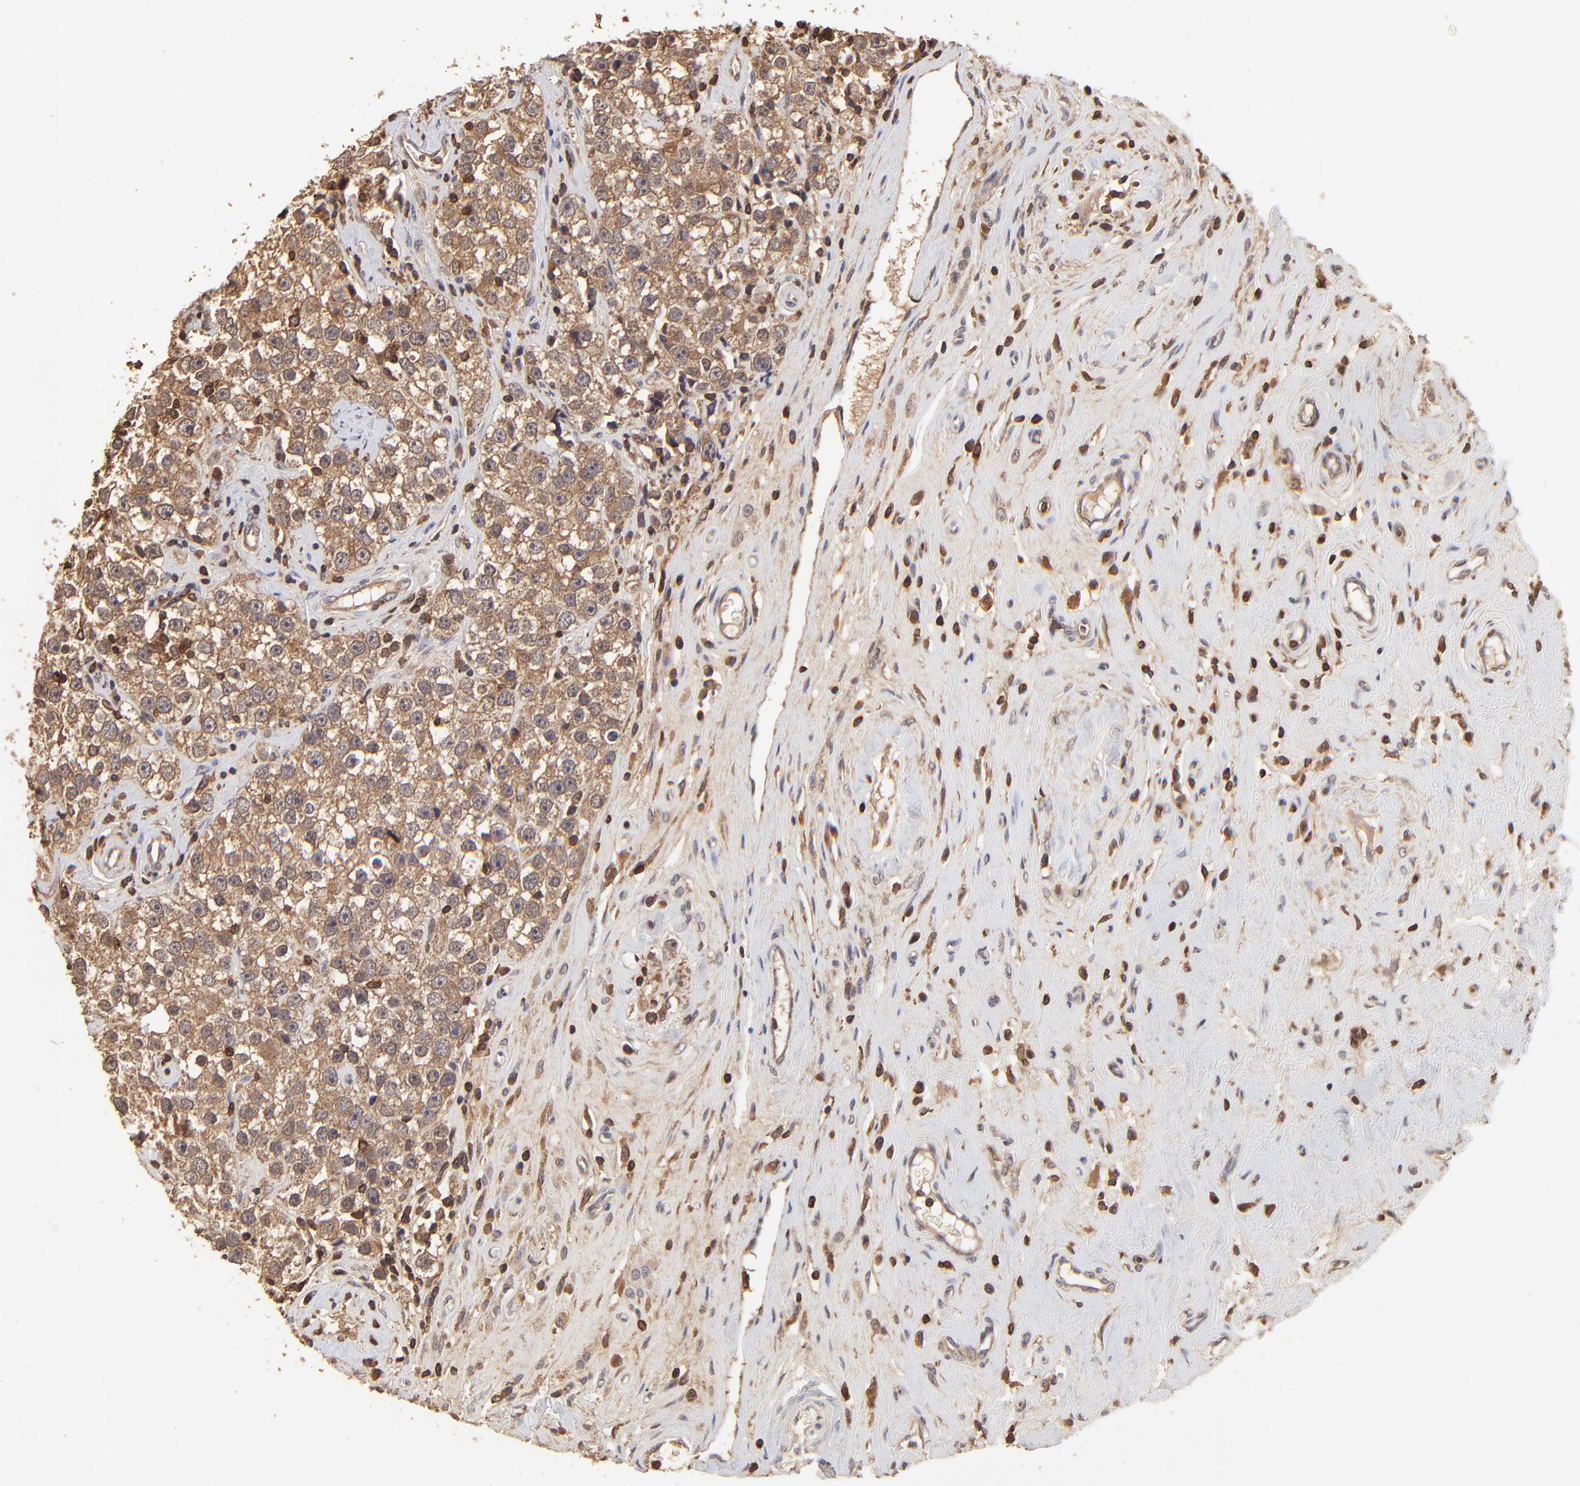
{"staining": {"intensity": "strong", "quantity": ">75%", "location": "cytoplasmic/membranous"}, "tissue": "testis cancer", "cell_type": "Tumor cells", "image_type": "cancer", "snomed": [{"axis": "morphology", "description": "Seminoma, NOS"}, {"axis": "topography", "description": "Testis"}], "caption": "Immunohistochemistry of human seminoma (testis) reveals high levels of strong cytoplasmic/membranous expression in approximately >75% of tumor cells.", "gene": "STON2", "patient": {"sex": "male", "age": 32}}